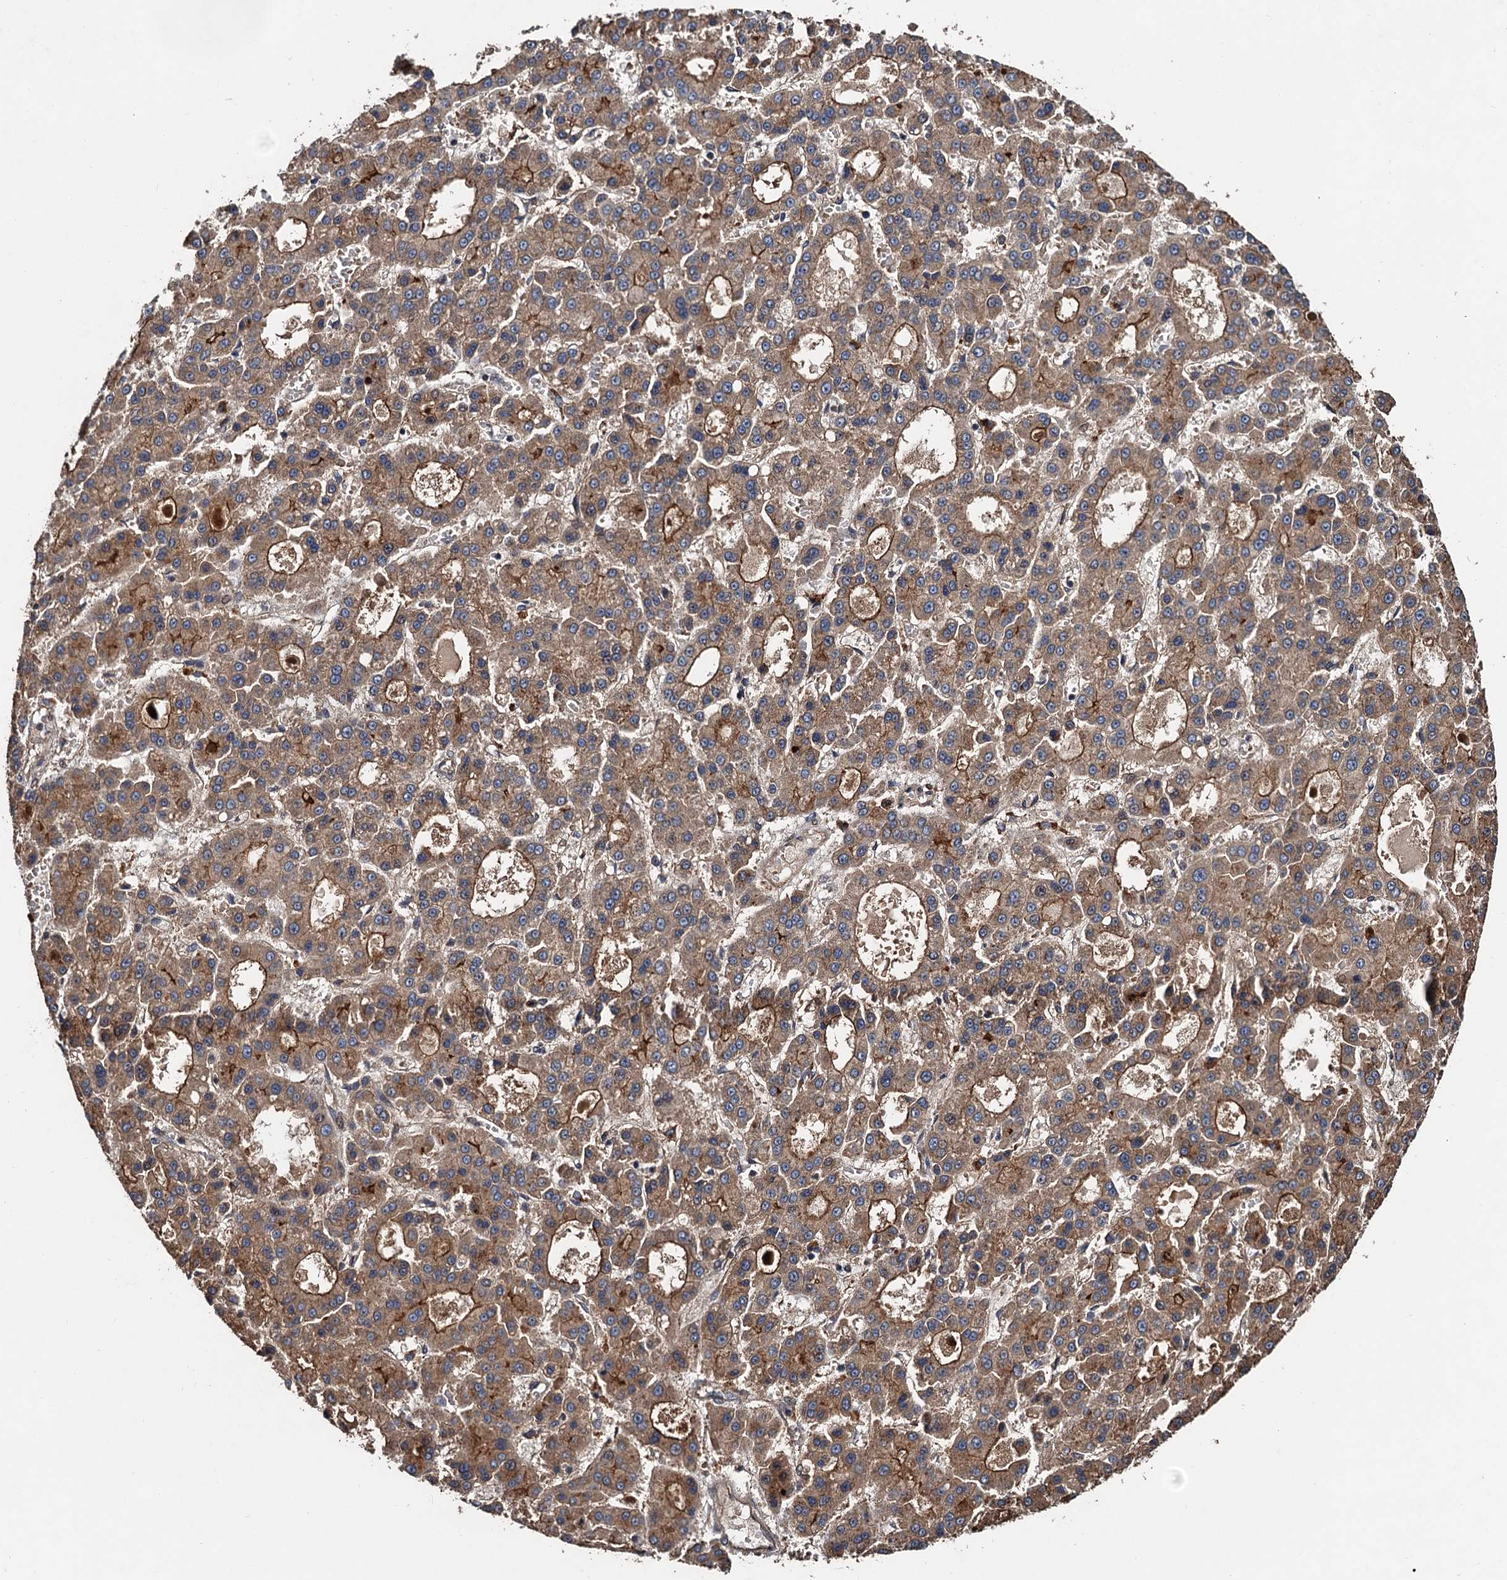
{"staining": {"intensity": "moderate", "quantity": ">75%", "location": "cytoplasmic/membranous"}, "tissue": "liver cancer", "cell_type": "Tumor cells", "image_type": "cancer", "snomed": [{"axis": "morphology", "description": "Carcinoma, Hepatocellular, NOS"}, {"axis": "topography", "description": "Liver"}], "caption": "A medium amount of moderate cytoplasmic/membranous expression is identified in about >75% of tumor cells in liver cancer (hepatocellular carcinoma) tissue. (brown staining indicates protein expression, while blue staining denotes nuclei).", "gene": "TMEM39B", "patient": {"sex": "male", "age": 70}}